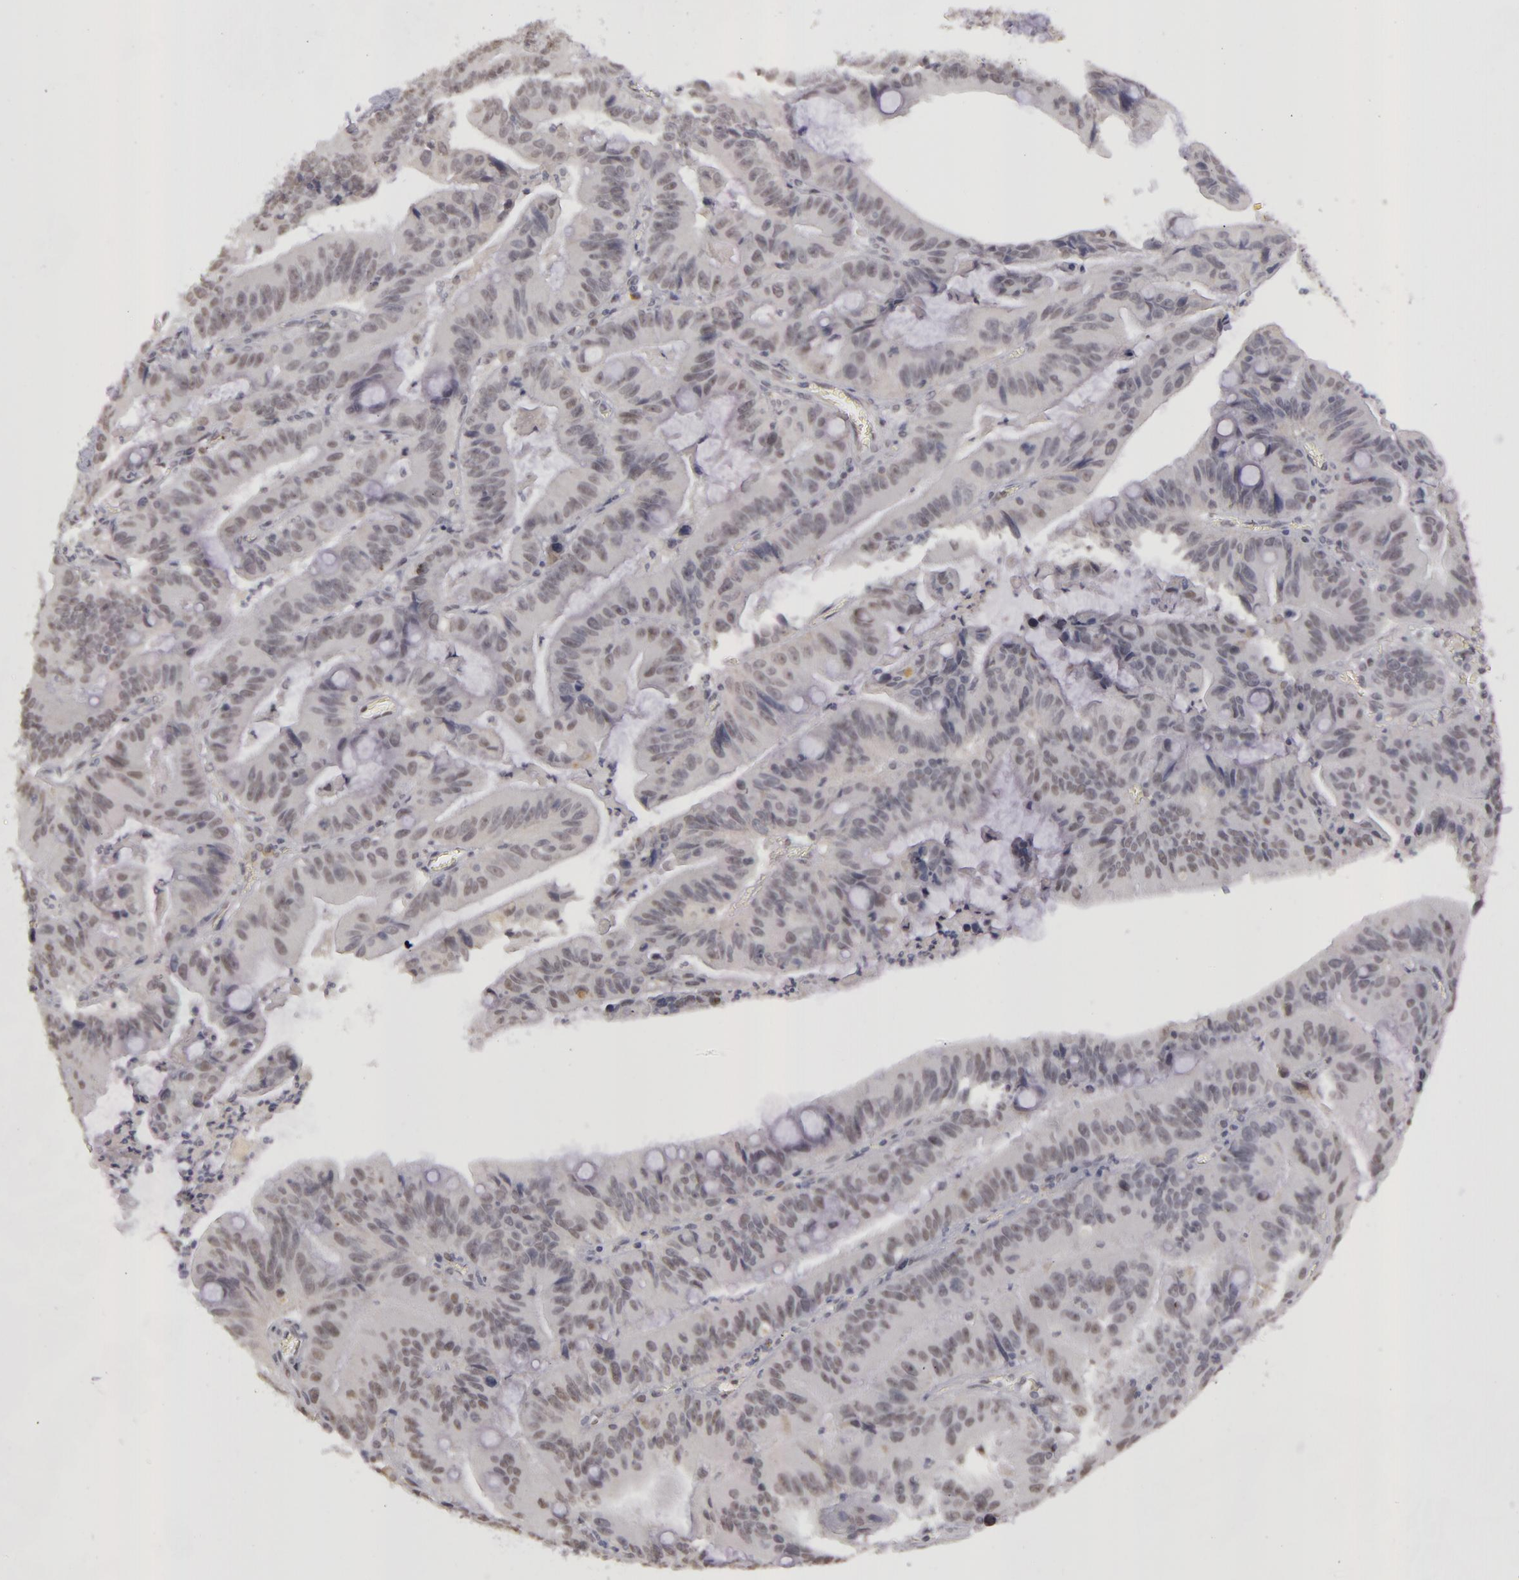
{"staining": {"intensity": "negative", "quantity": "none", "location": "none"}, "tissue": "stomach cancer", "cell_type": "Tumor cells", "image_type": "cancer", "snomed": [{"axis": "morphology", "description": "Adenocarcinoma, NOS"}, {"axis": "topography", "description": "Stomach, upper"}], "caption": "IHC image of stomach cancer (adenocarcinoma) stained for a protein (brown), which reveals no expression in tumor cells.", "gene": "RRP7A", "patient": {"sex": "male", "age": 63}}